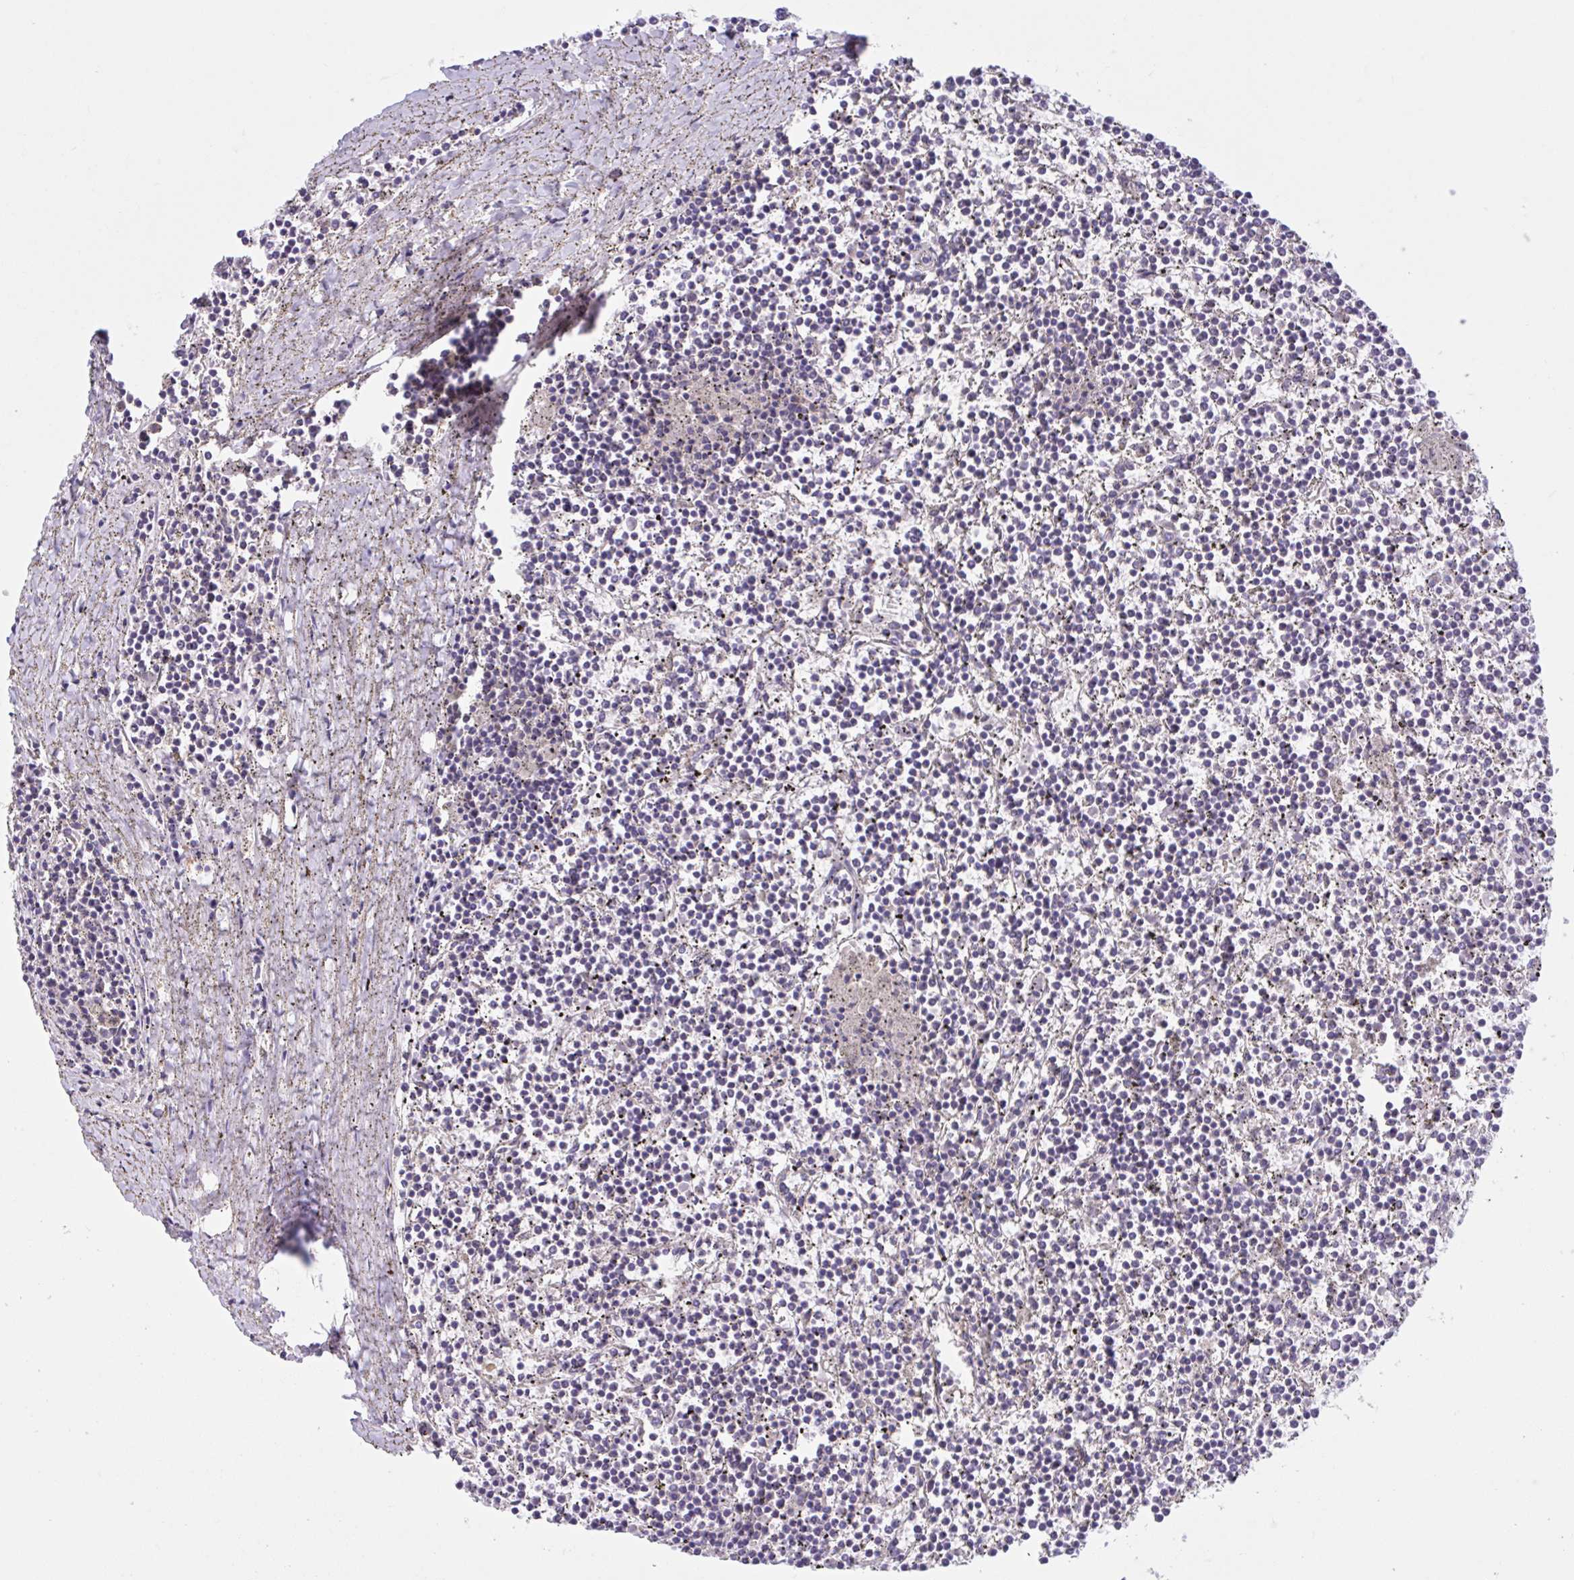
{"staining": {"intensity": "negative", "quantity": "none", "location": "none"}, "tissue": "lymphoma", "cell_type": "Tumor cells", "image_type": "cancer", "snomed": [{"axis": "morphology", "description": "Malignant lymphoma, non-Hodgkin's type, Low grade"}, {"axis": "topography", "description": "Spleen"}], "caption": "Tumor cells show no significant protein staining in malignant lymphoma, non-Hodgkin's type (low-grade). (DAB (3,3'-diaminobenzidine) IHC visualized using brightfield microscopy, high magnification).", "gene": "WNT9B", "patient": {"sex": "female", "age": 19}}